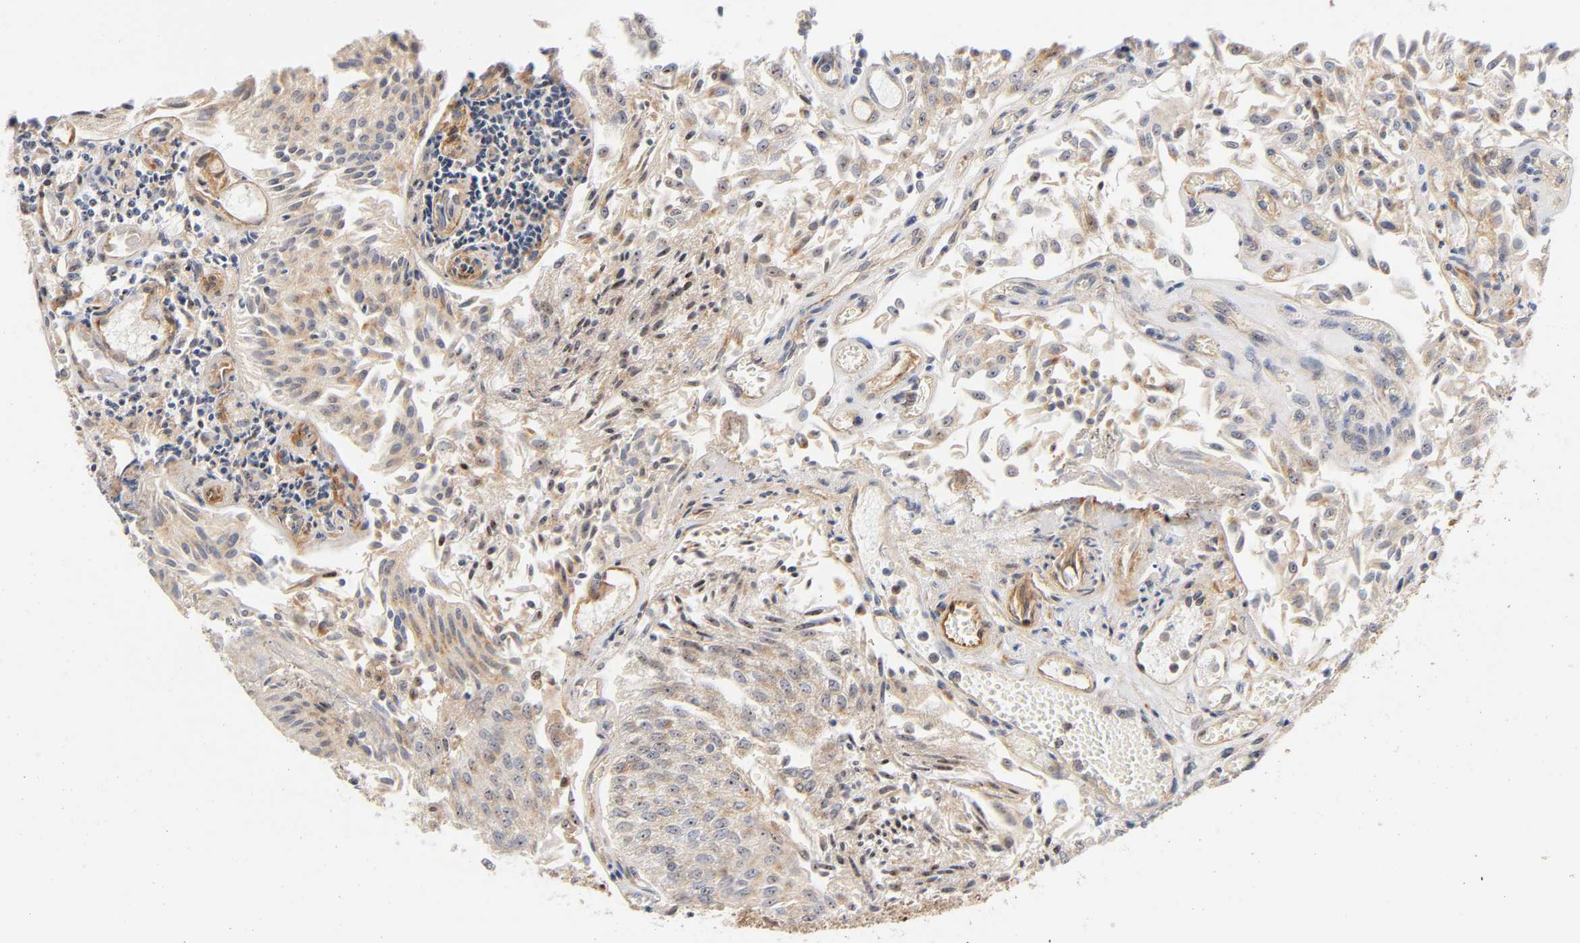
{"staining": {"intensity": "strong", "quantity": ">75%", "location": "cytoplasmic/membranous,nuclear"}, "tissue": "urothelial cancer", "cell_type": "Tumor cells", "image_type": "cancer", "snomed": [{"axis": "morphology", "description": "Urothelial carcinoma, Low grade"}, {"axis": "topography", "description": "Urinary bladder"}], "caption": "A high amount of strong cytoplasmic/membranous and nuclear staining is present in approximately >75% of tumor cells in urothelial carcinoma (low-grade) tissue.", "gene": "PLD1", "patient": {"sex": "male", "age": 86}}